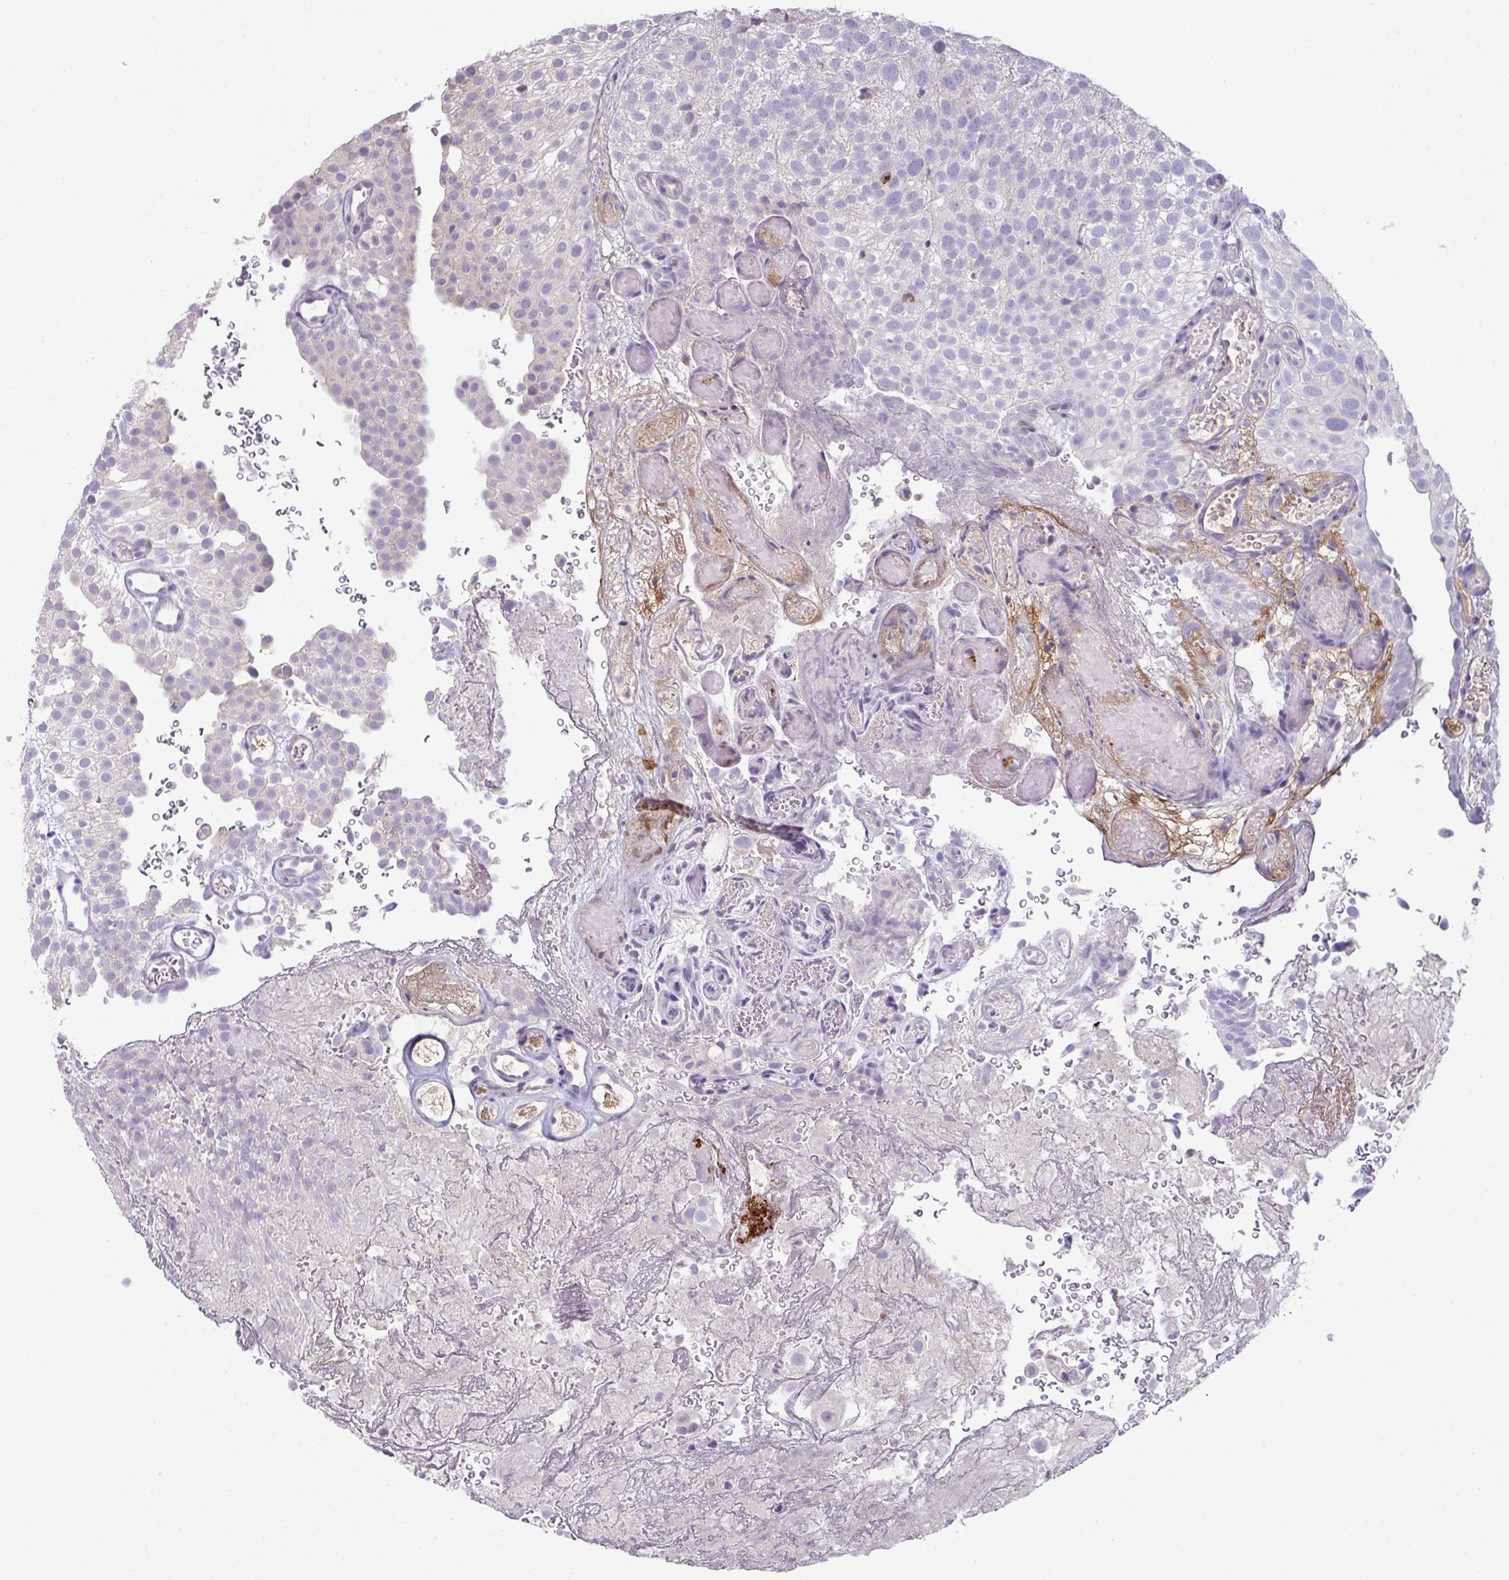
{"staining": {"intensity": "negative", "quantity": "none", "location": "none"}, "tissue": "urothelial cancer", "cell_type": "Tumor cells", "image_type": "cancer", "snomed": [{"axis": "morphology", "description": "Urothelial carcinoma, Low grade"}, {"axis": "topography", "description": "Urinary bladder"}], "caption": "IHC photomicrograph of human urothelial cancer stained for a protein (brown), which reveals no staining in tumor cells.", "gene": "ADAM21", "patient": {"sex": "male", "age": 78}}